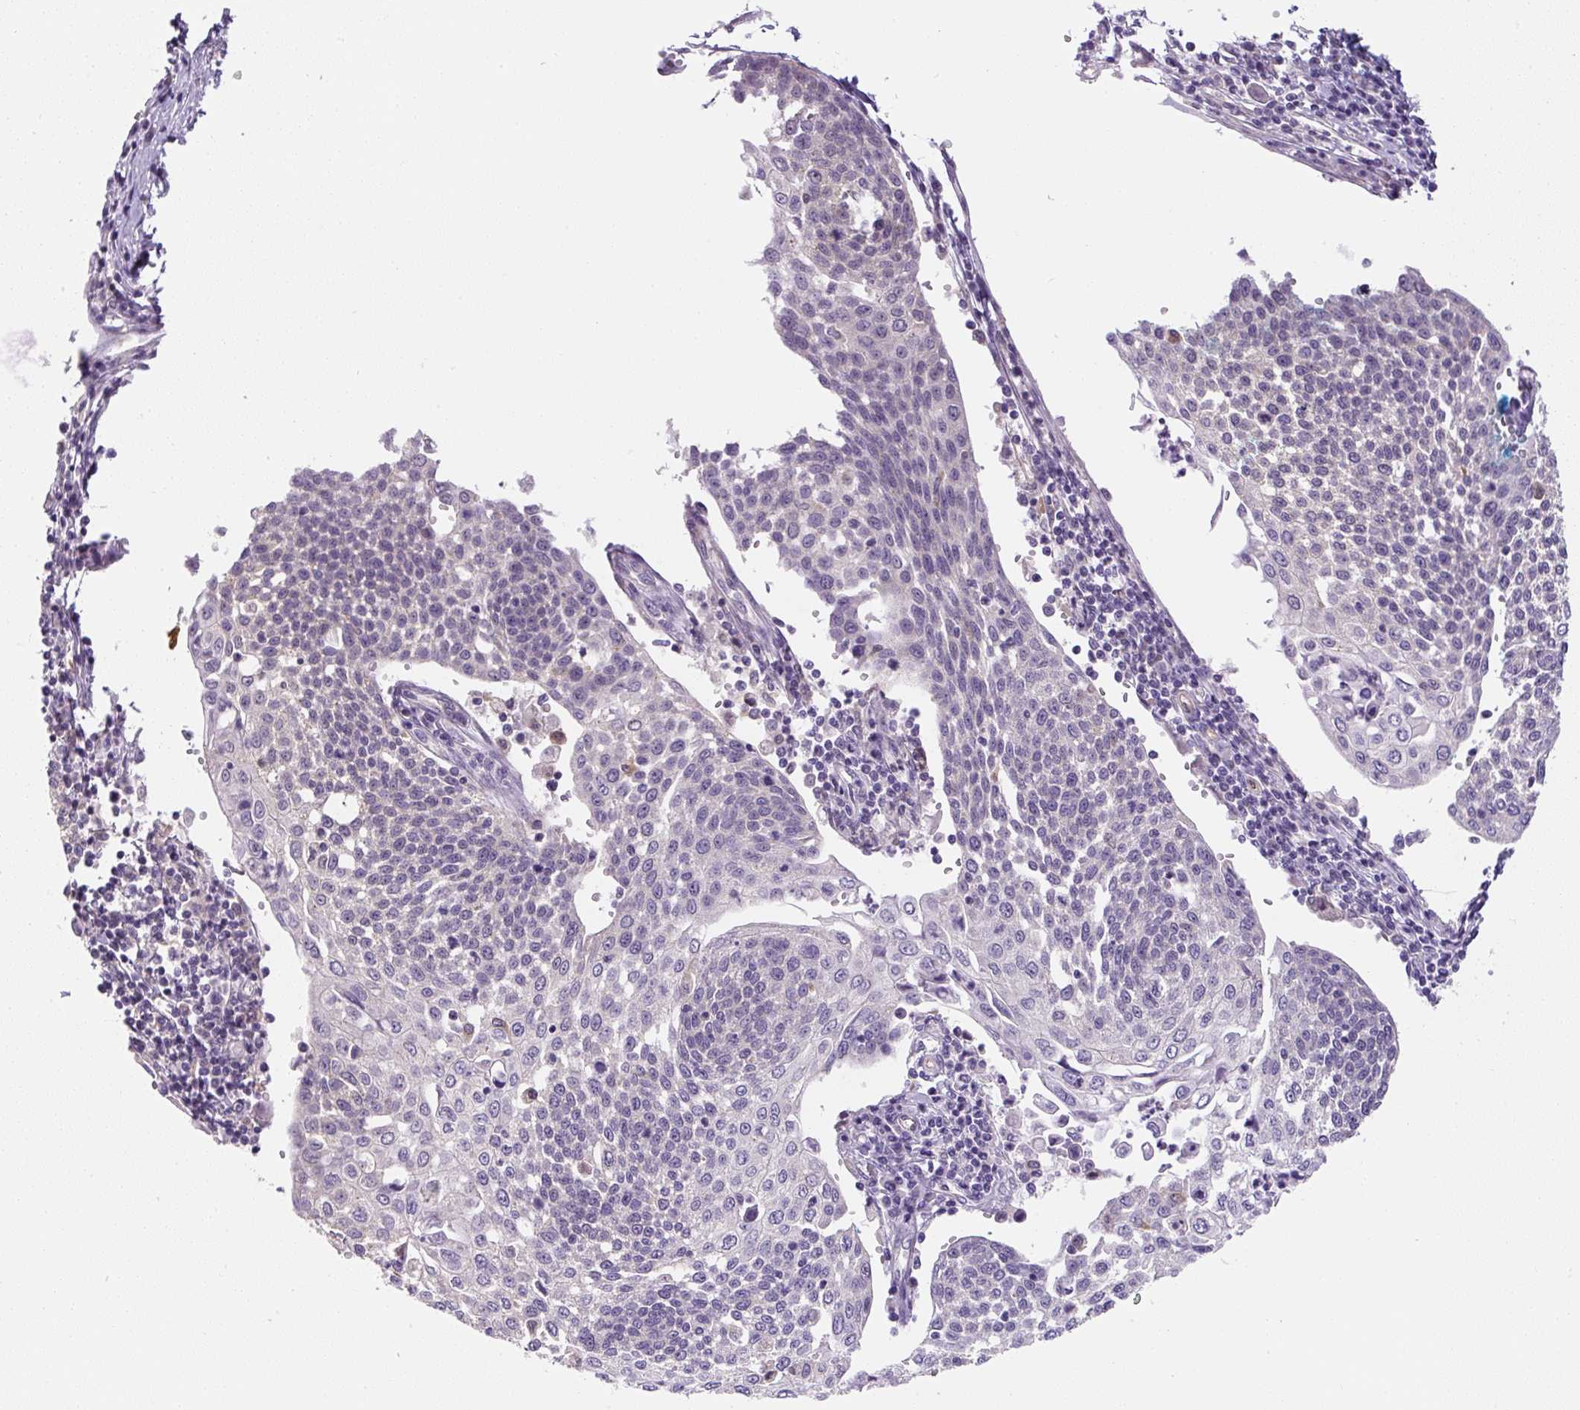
{"staining": {"intensity": "negative", "quantity": "none", "location": "none"}, "tissue": "cervical cancer", "cell_type": "Tumor cells", "image_type": "cancer", "snomed": [{"axis": "morphology", "description": "Squamous cell carcinoma, NOS"}, {"axis": "topography", "description": "Cervix"}], "caption": "Immunohistochemistry (IHC) image of neoplastic tissue: cervical squamous cell carcinoma stained with DAB exhibits no significant protein staining in tumor cells.", "gene": "PLA2G4A", "patient": {"sex": "female", "age": 34}}